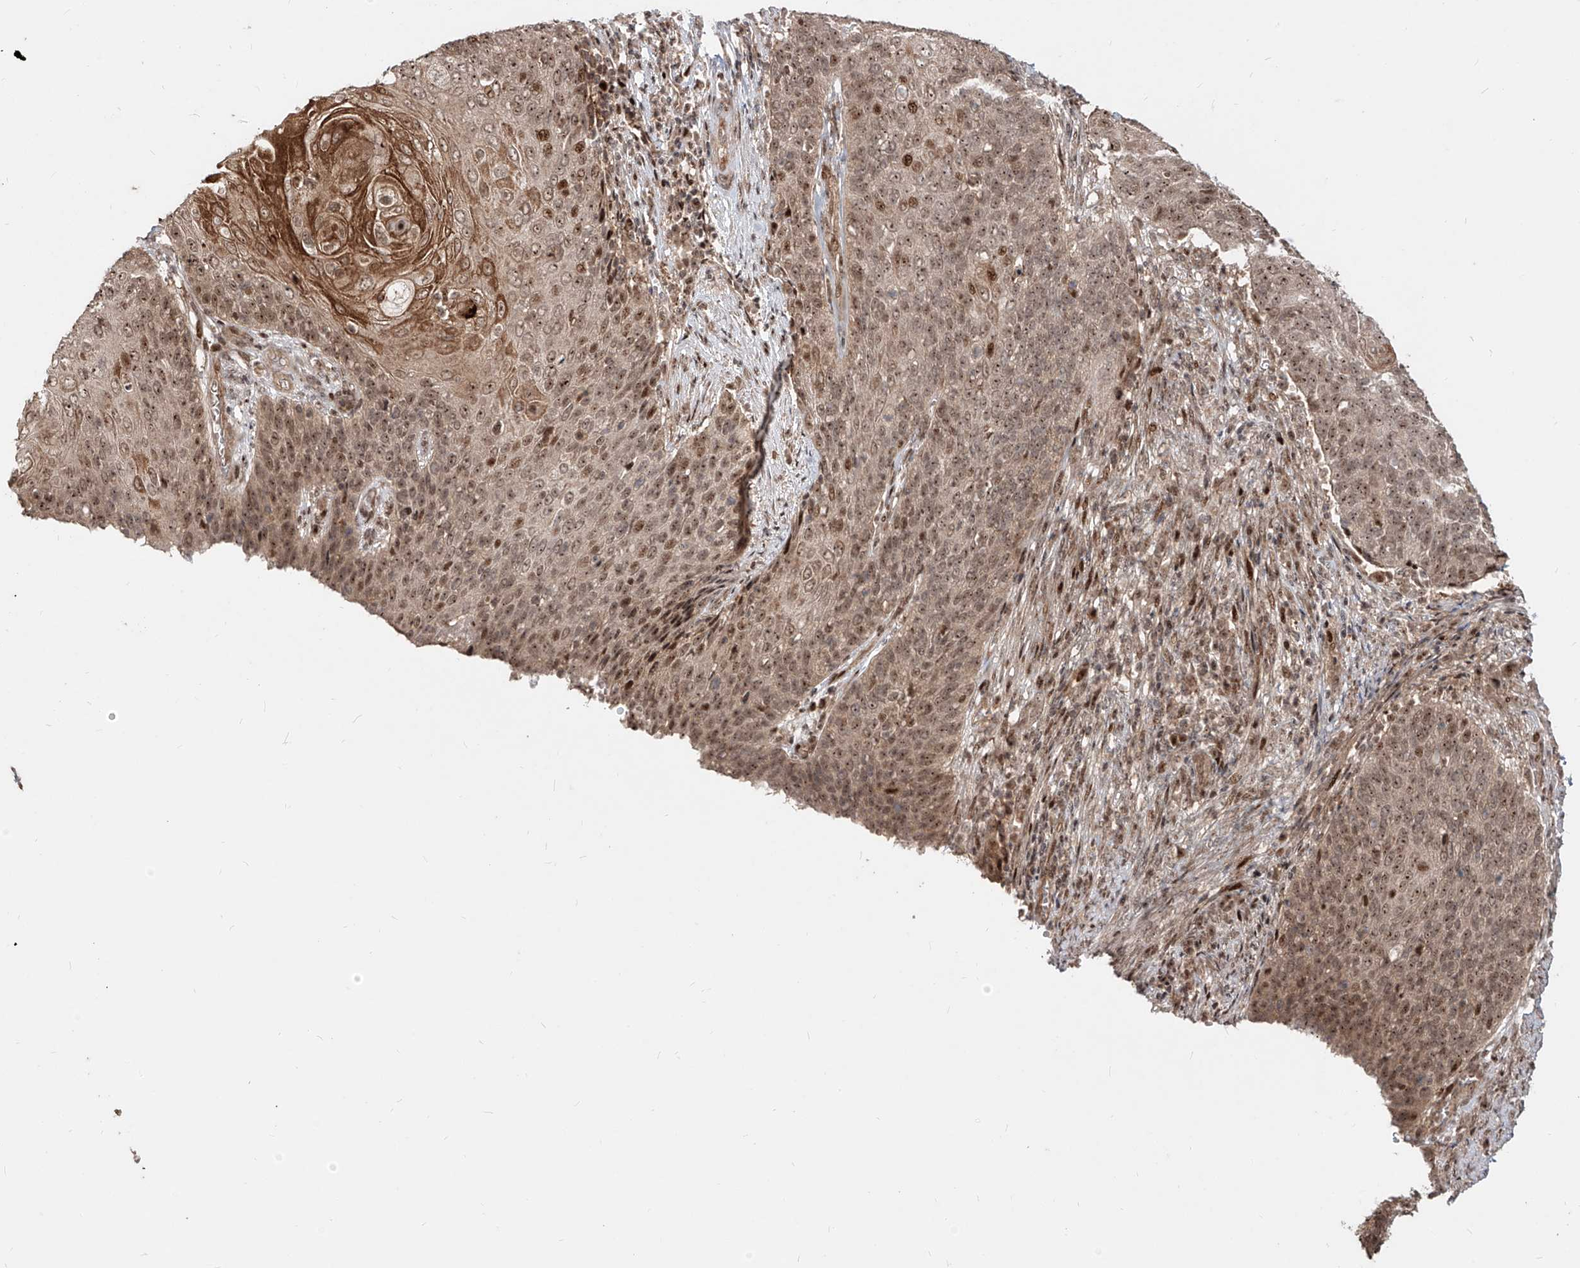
{"staining": {"intensity": "moderate", "quantity": ">75%", "location": "nuclear"}, "tissue": "cervical cancer", "cell_type": "Tumor cells", "image_type": "cancer", "snomed": [{"axis": "morphology", "description": "Squamous cell carcinoma, NOS"}, {"axis": "topography", "description": "Cervix"}], "caption": "An image of human cervical cancer stained for a protein demonstrates moderate nuclear brown staining in tumor cells.", "gene": "ZNF710", "patient": {"sex": "female", "age": 39}}